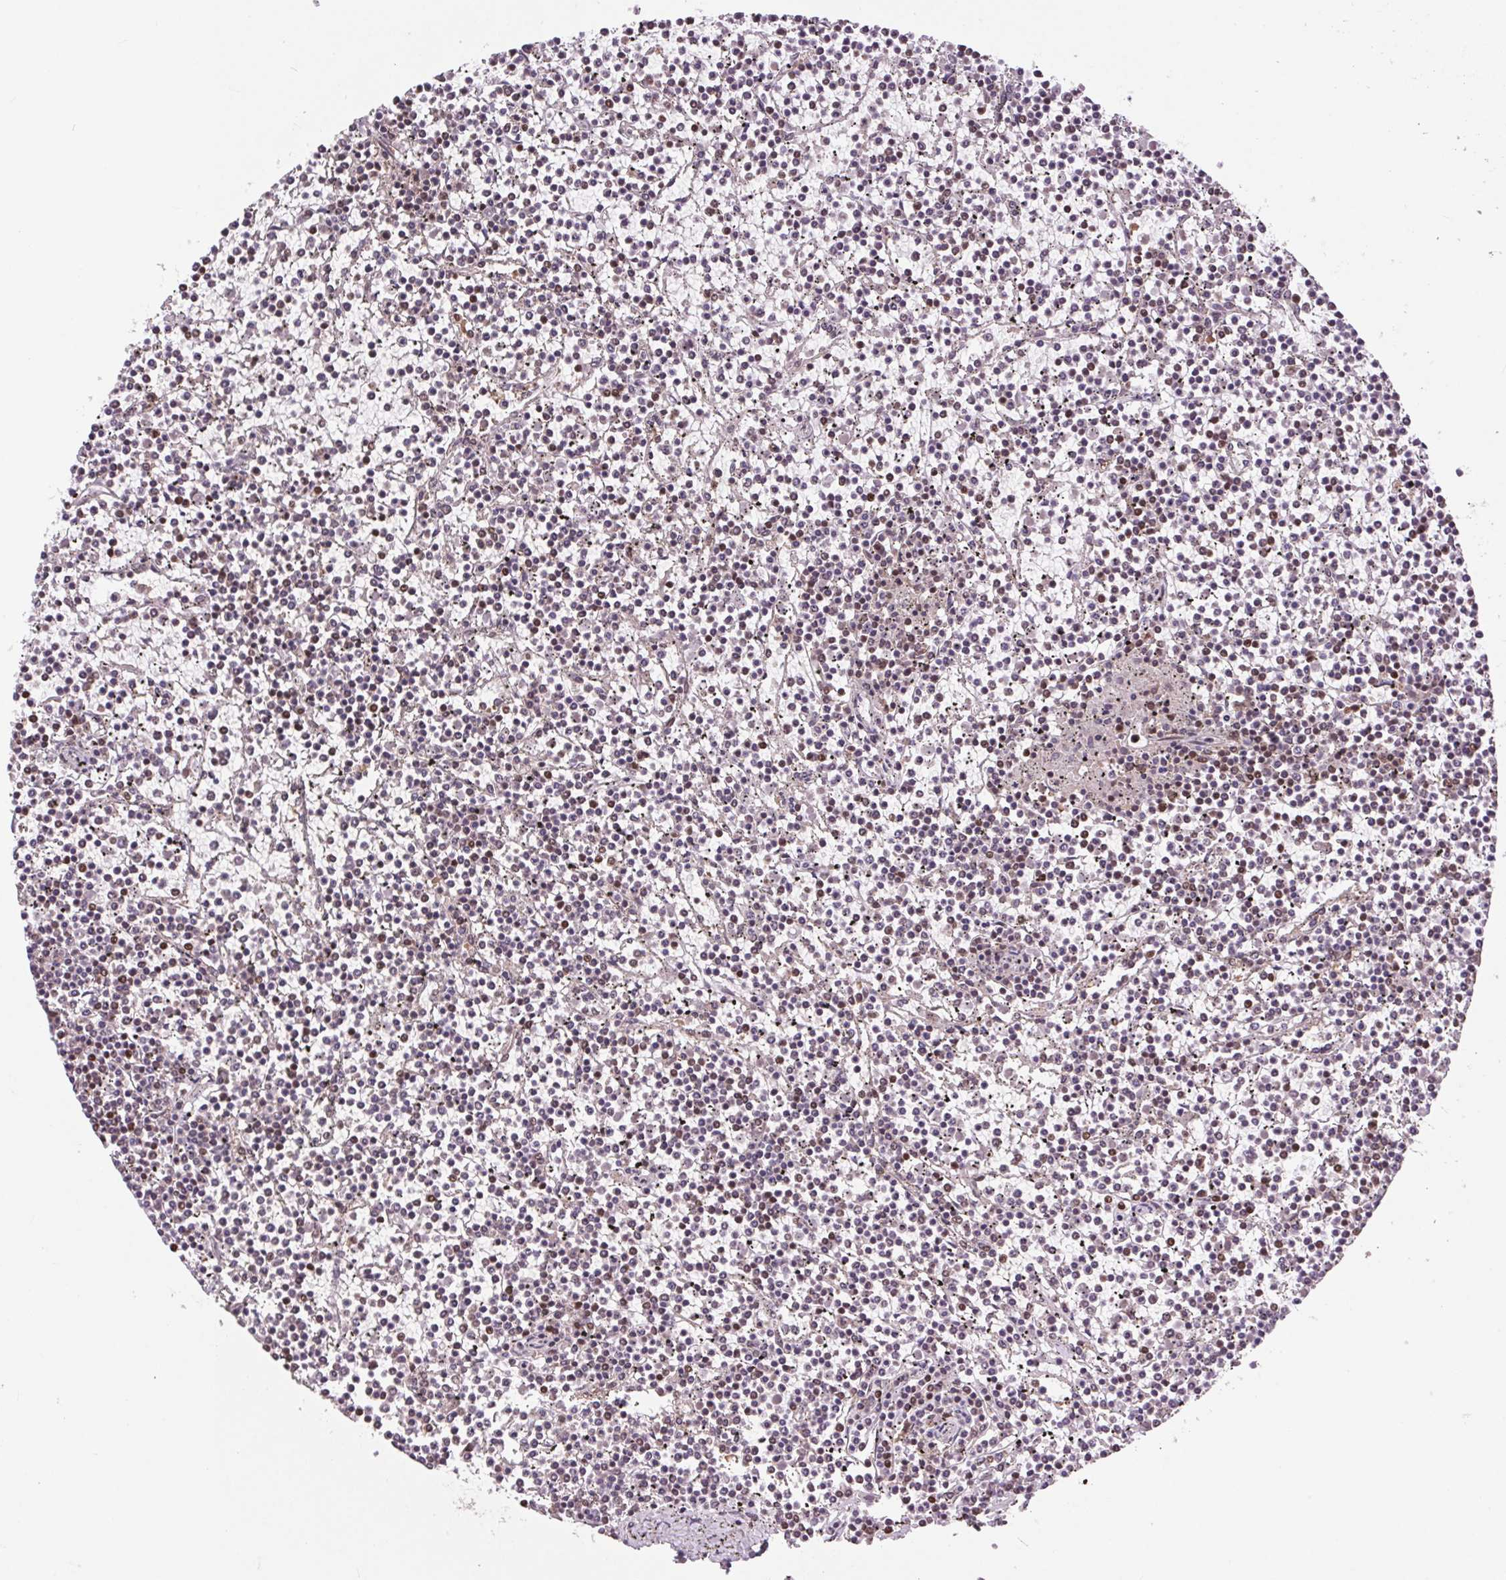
{"staining": {"intensity": "weak", "quantity": "<25%", "location": "nuclear"}, "tissue": "lymphoma", "cell_type": "Tumor cells", "image_type": "cancer", "snomed": [{"axis": "morphology", "description": "Malignant lymphoma, non-Hodgkin's type, Low grade"}, {"axis": "topography", "description": "Spleen"}], "caption": "Tumor cells show no significant protein positivity in lymphoma. (DAB (3,3'-diaminobenzidine) immunohistochemistry visualized using brightfield microscopy, high magnification).", "gene": "RAD23A", "patient": {"sex": "female", "age": 19}}